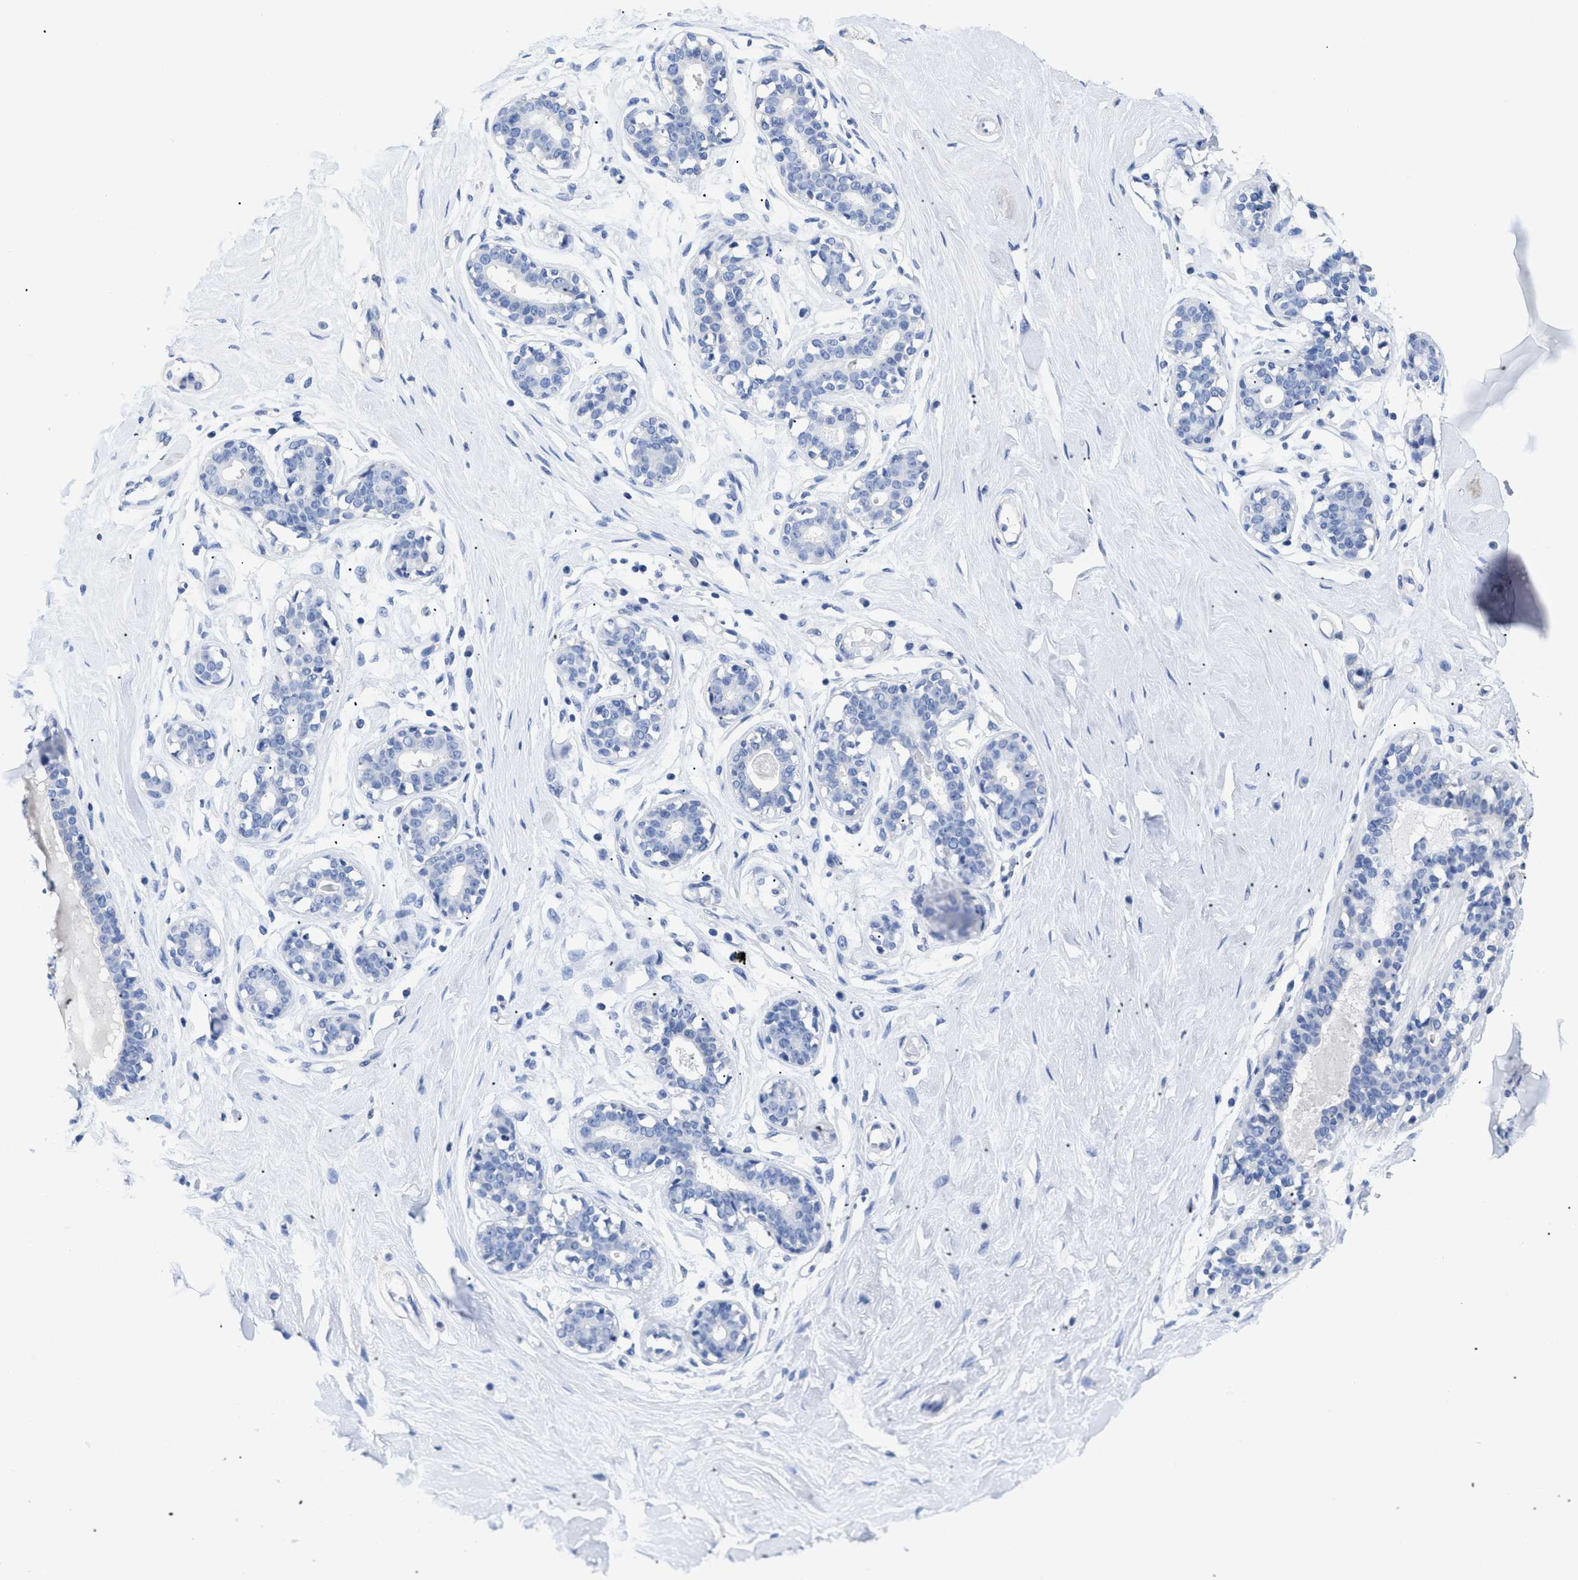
{"staining": {"intensity": "negative", "quantity": "none", "location": "none"}, "tissue": "breast", "cell_type": "Adipocytes", "image_type": "normal", "snomed": [{"axis": "morphology", "description": "Normal tissue, NOS"}, {"axis": "topography", "description": "Breast"}], "caption": "Immunohistochemistry (IHC) micrograph of benign human breast stained for a protein (brown), which shows no positivity in adipocytes.", "gene": "DLC1", "patient": {"sex": "female", "age": 23}}